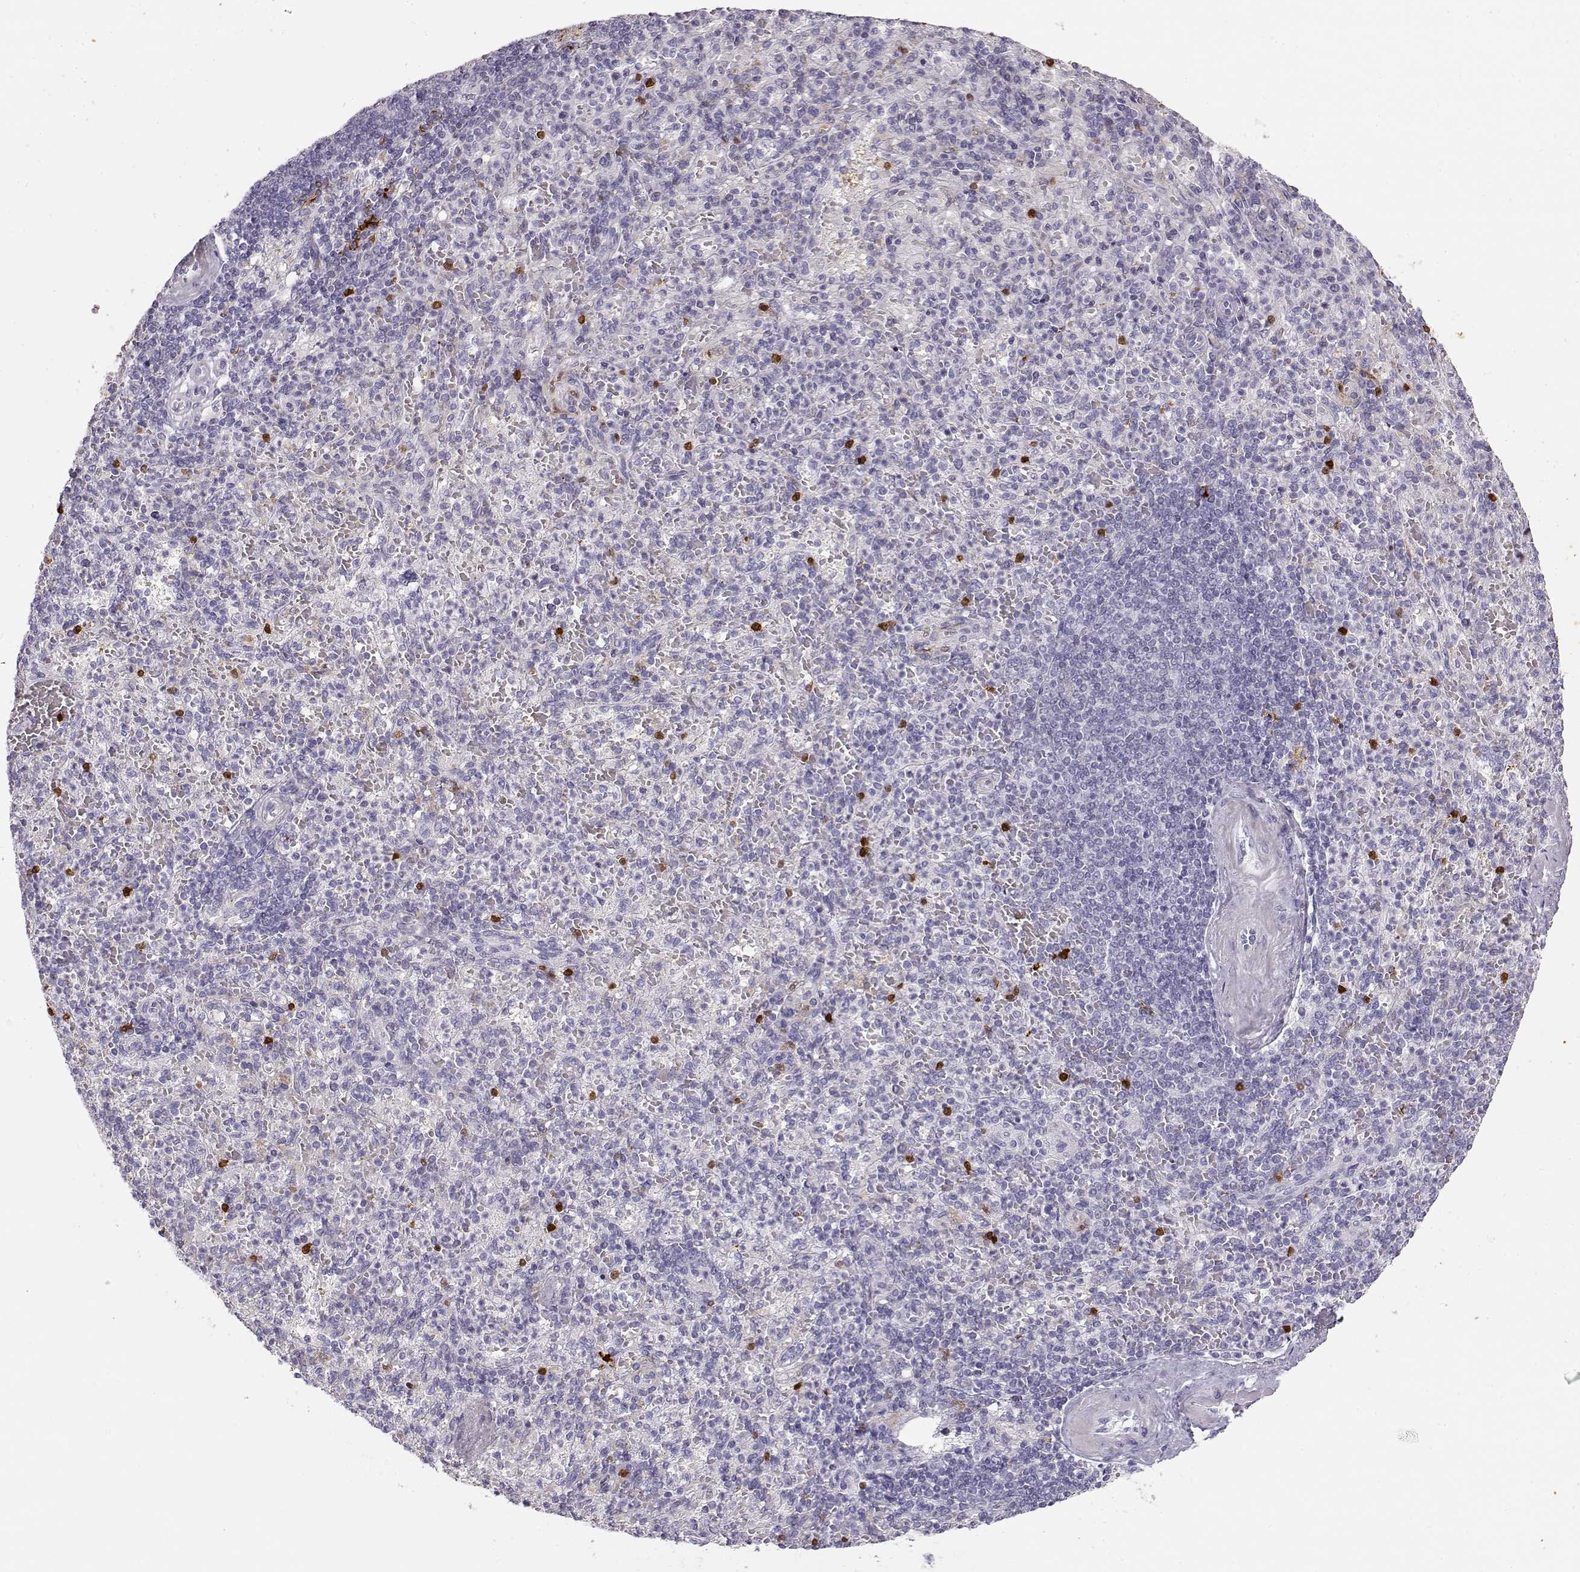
{"staining": {"intensity": "strong", "quantity": "<25%", "location": "cytoplasmic/membranous"}, "tissue": "spleen", "cell_type": "Cells in red pulp", "image_type": "normal", "snomed": [{"axis": "morphology", "description": "Normal tissue, NOS"}, {"axis": "topography", "description": "Spleen"}], "caption": "Immunohistochemical staining of benign spleen reveals <25% levels of strong cytoplasmic/membranous protein positivity in approximately <25% of cells in red pulp.", "gene": "S100B", "patient": {"sex": "female", "age": 74}}